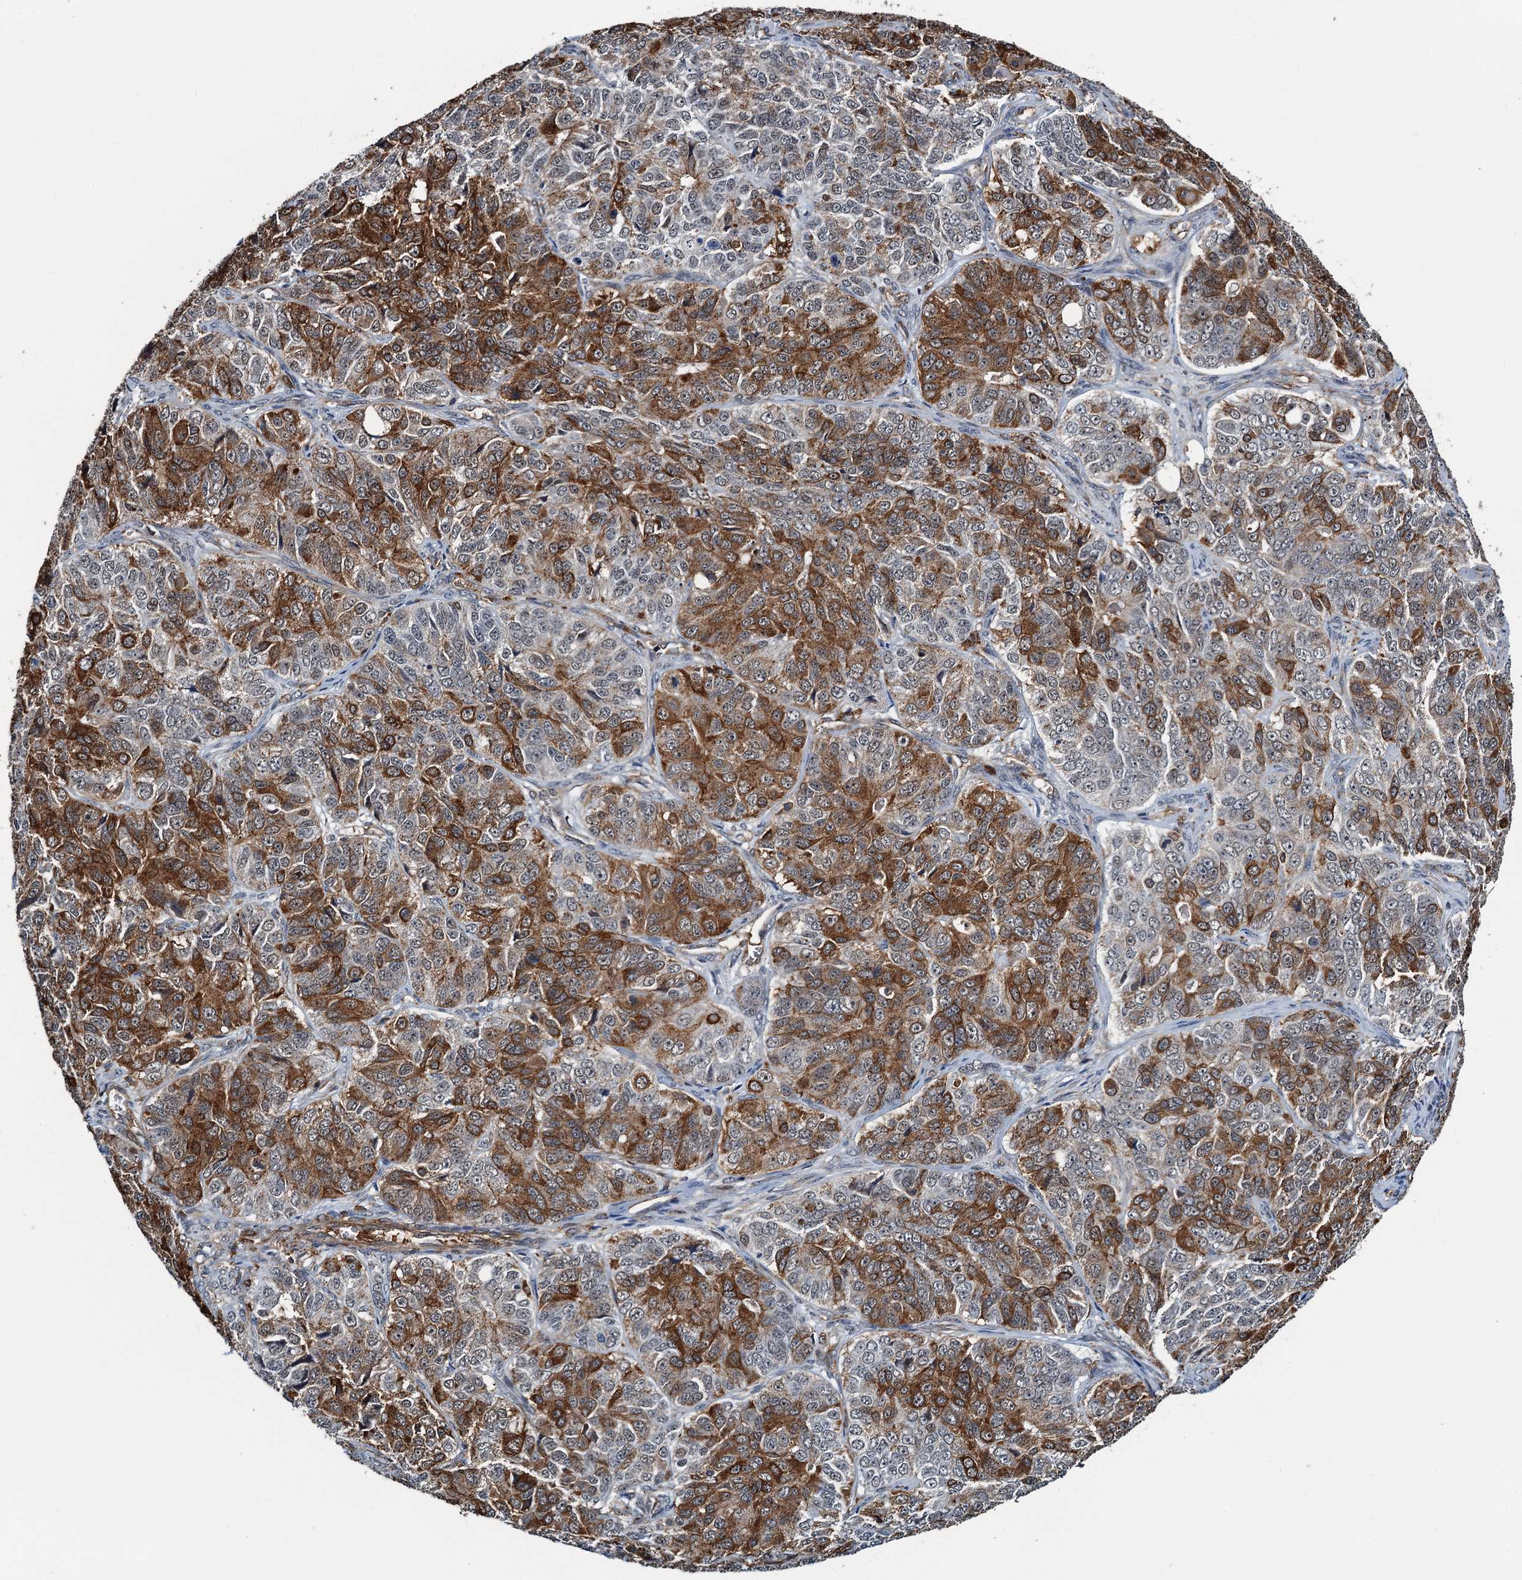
{"staining": {"intensity": "strong", "quantity": "25%-75%", "location": "cytoplasmic/membranous"}, "tissue": "ovarian cancer", "cell_type": "Tumor cells", "image_type": "cancer", "snomed": [{"axis": "morphology", "description": "Carcinoma, endometroid"}, {"axis": "topography", "description": "Ovary"}], "caption": "Immunohistochemical staining of human ovarian cancer (endometroid carcinoma) demonstrates high levels of strong cytoplasmic/membranous staining in approximately 25%-75% of tumor cells.", "gene": "WHAMM", "patient": {"sex": "female", "age": 51}}